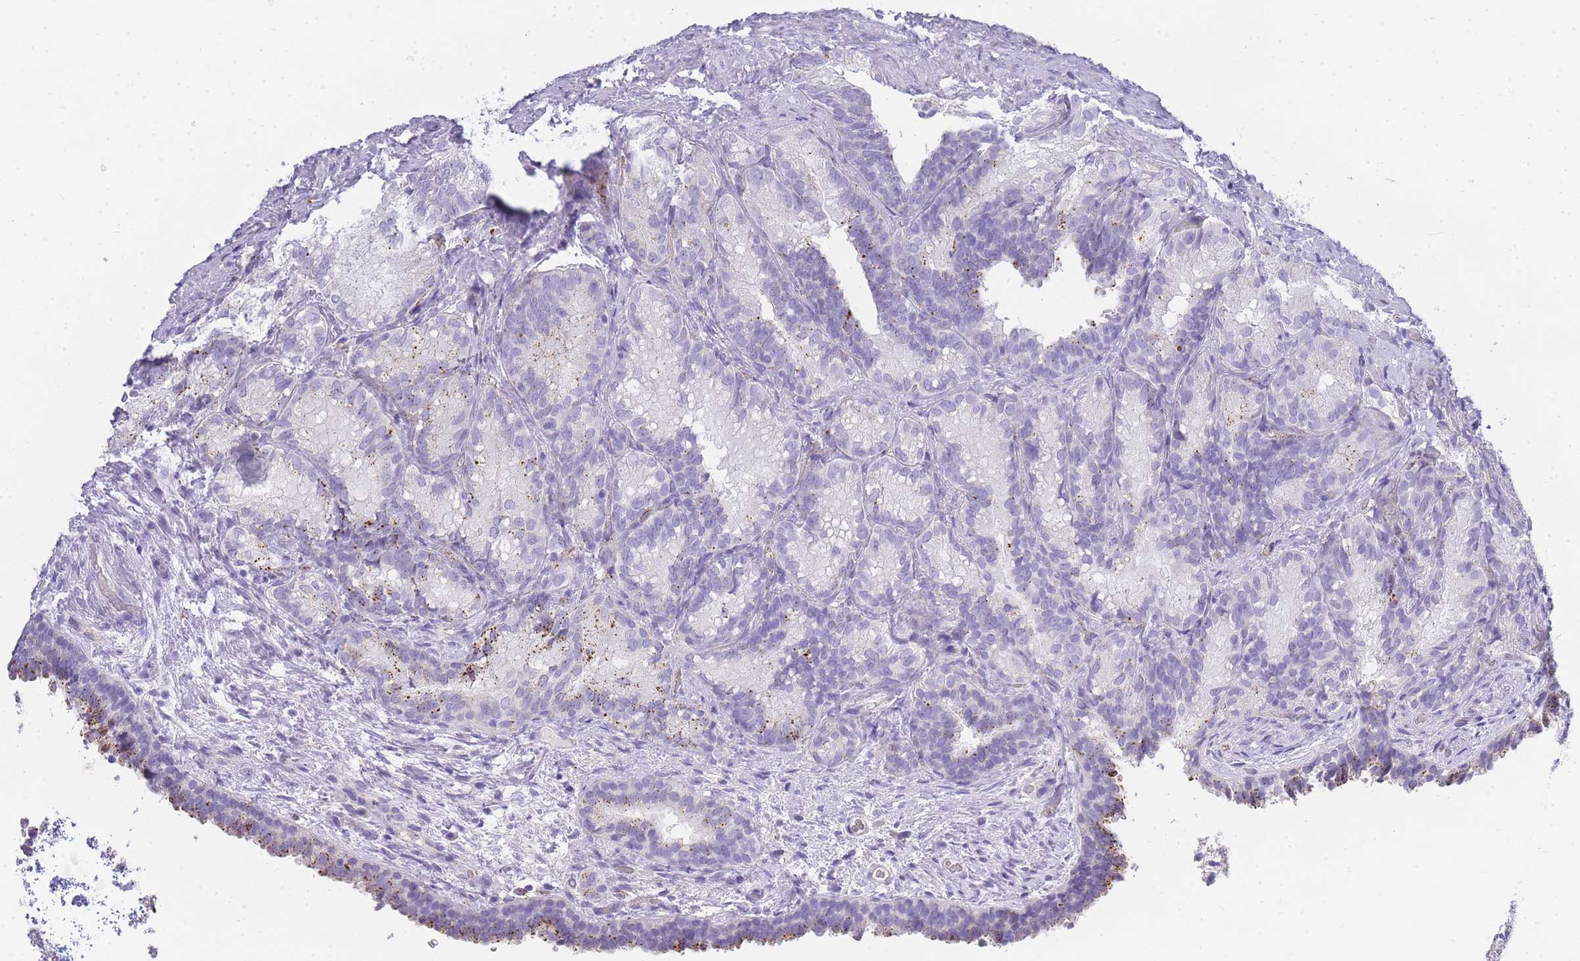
{"staining": {"intensity": "negative", "quantity": "none", "location": "none"}, "tissue": "seminal vesicle", "cell_type": "Glandular cells", "image_type": "normal", "snomed": [{"axis": "morphology", "description": "Normal tissue, NOS"}, {"axis": "topography", "description": "Seminal veicle"}], "caption": "DAB immunohistochemical staining of unremarkable human seminal vesicle exhibits no significant positivity in glandular cells.", "gene": "RHO", "patient": {"sex": "male", "age": 58}}